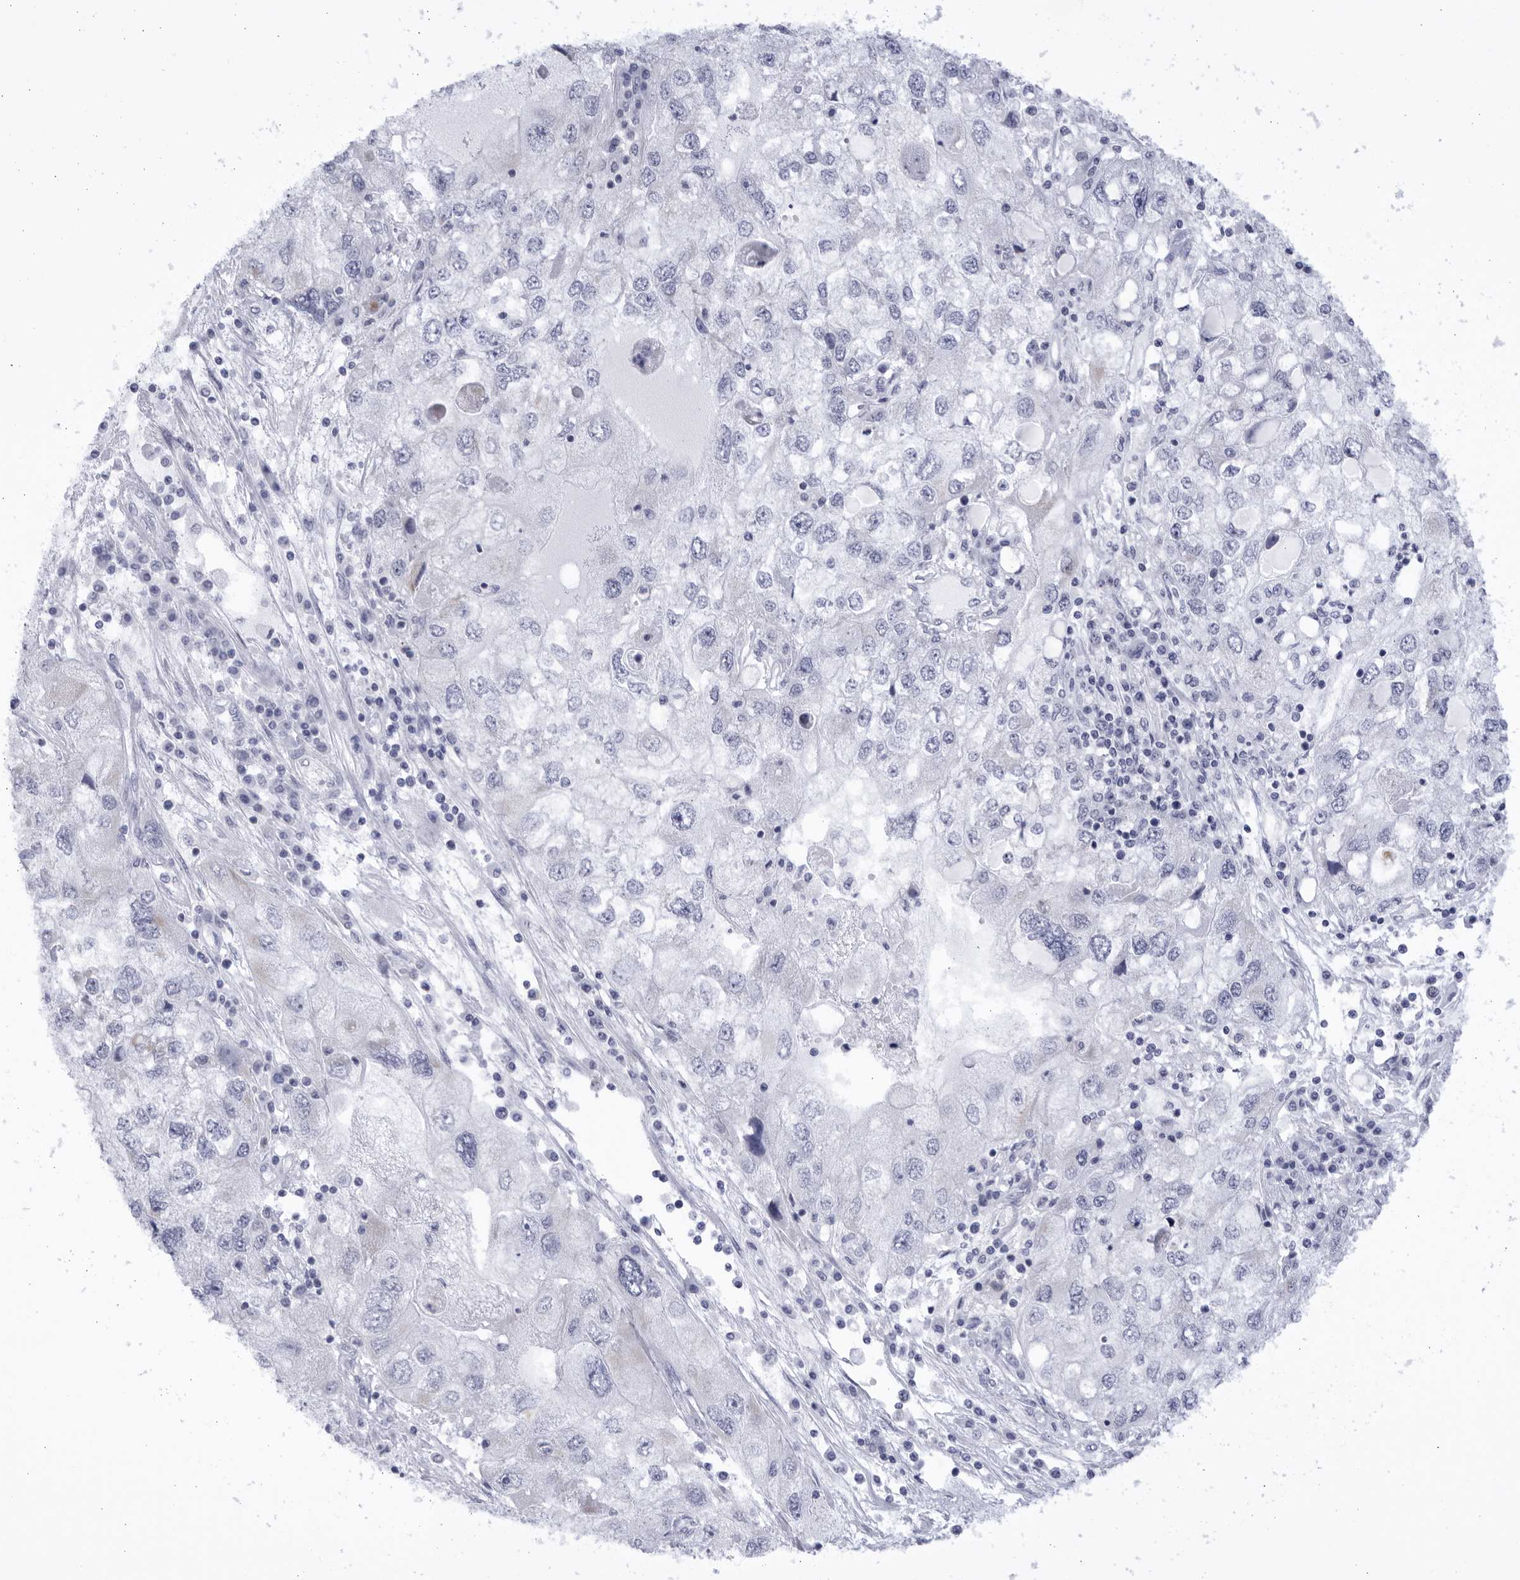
{"staining": {"intensity": "negative", "quantity": "none", "location": "none"}, "tissue": "endometrial cancer", "cell_type": "Tumor cells", "image_type": "cancer", "snomed": [{"axis": "morphology", "description": "Adenocarcinoma, NOS"}, {"axis": "topography", "description": "Endometrium"}], "caption": "The photomicrograph reveals no staining of tumor cells in endometrial cancer (adenocarcinoma).", "gene": "CCDC181", "patient": {"sex": "female", "age": 49}}